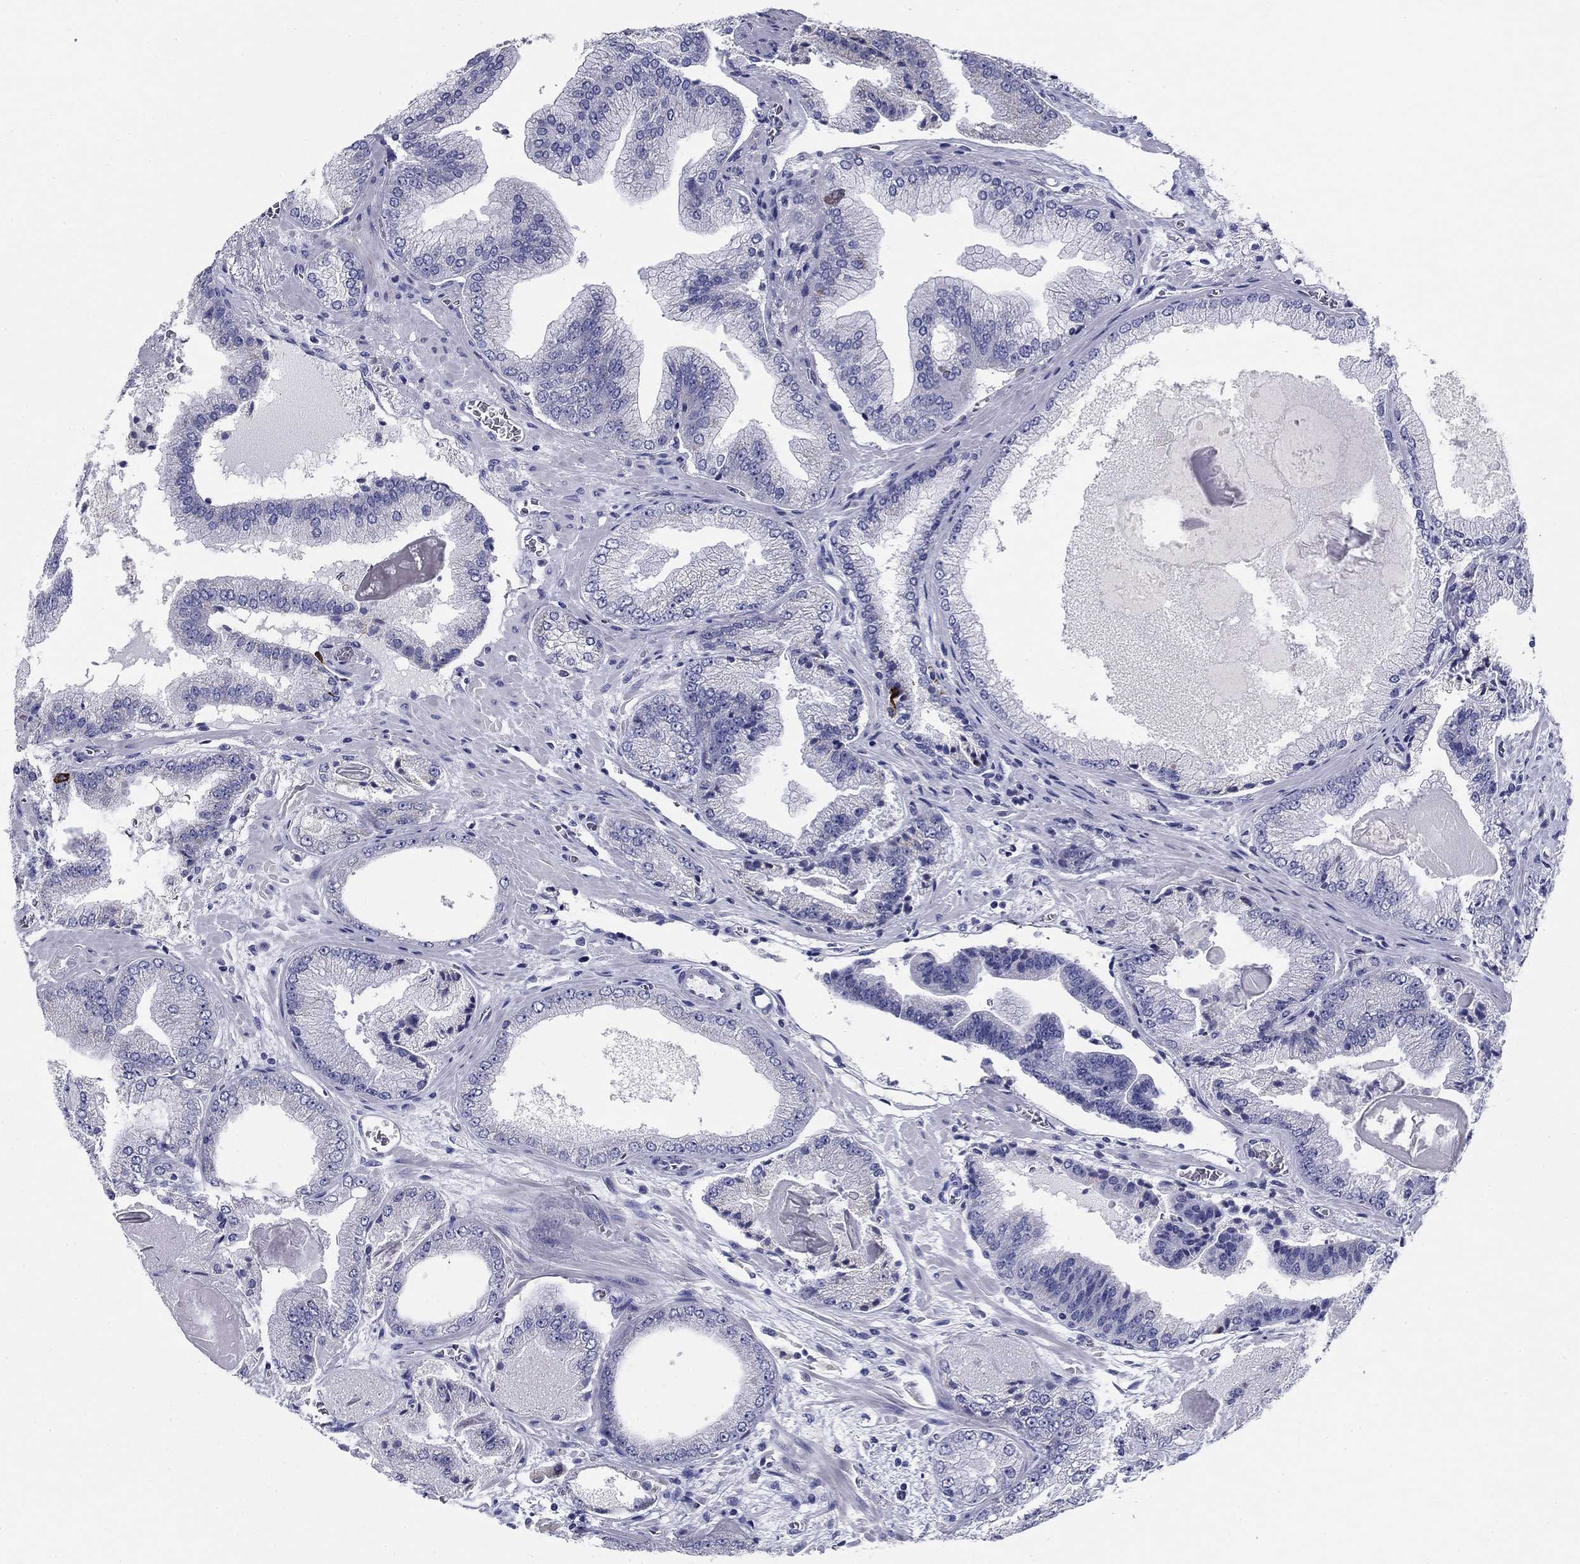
{"staining": {"intensity": "negative", "quantity": "none", "location": "none"}, "tissue": "prostate cancer", "cell_type": "Tumor cells", "image_type": "cancer", "snomed": [{"axis": "morphology", "description": "Adenocarcinoma, Low grade"}, {"axis": "topography", "description": "Prostate"}], "caption": "The histopathology image demonstrates no staining of tumor cells in low-grade adenocarcinoma (prostate).", "gene": "UPB1", "patient": {"sex": "male", "age": 72}}